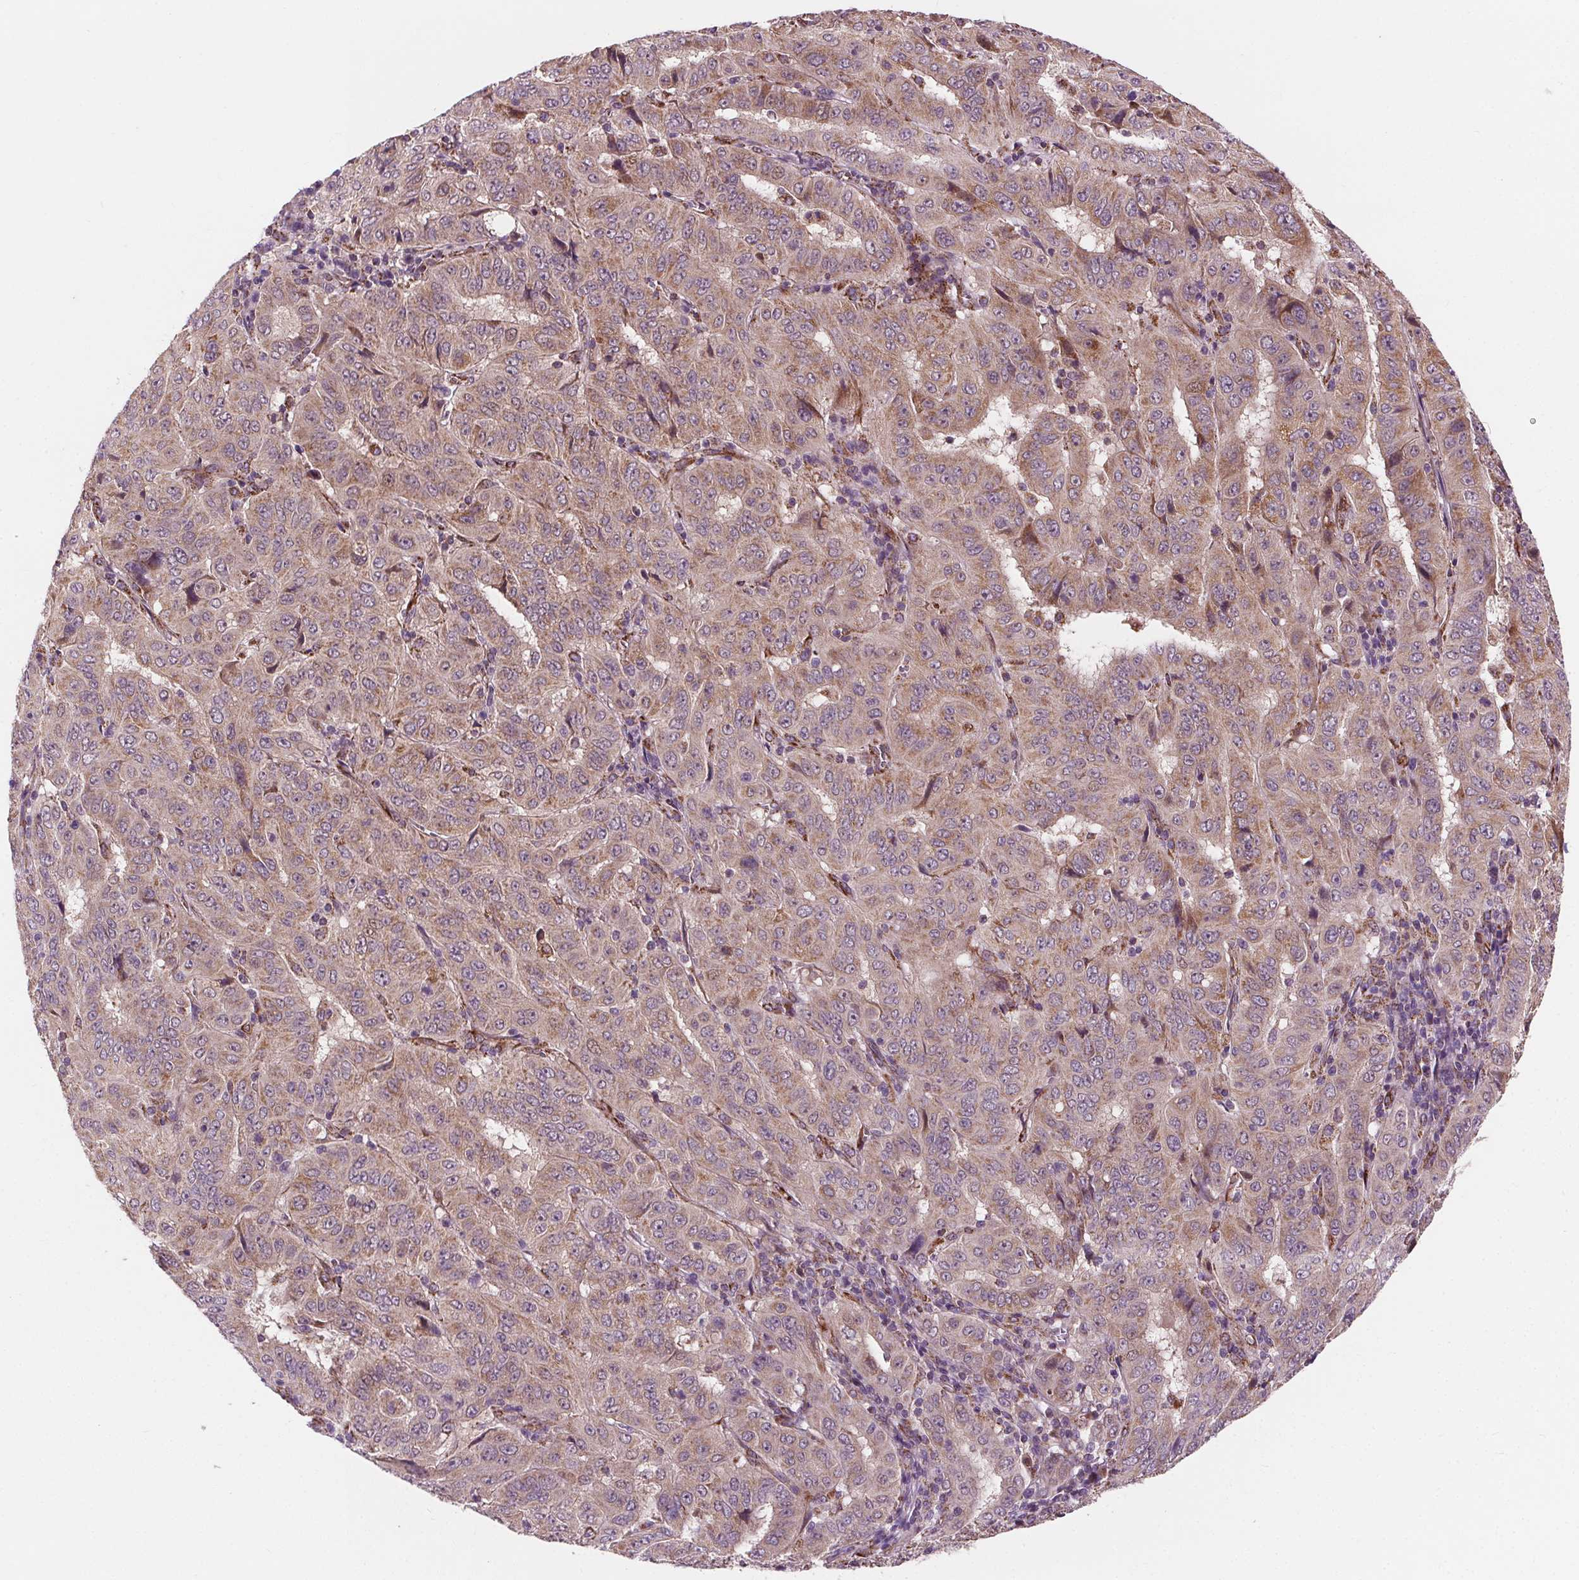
{"staining": {"intensity": "weak", "quantity": "<25%", "location": "cytoplasmic/membranous"}, "tissue": "pancreatic cancer", "cell_type": "Tumor cells", "image_type": "cancer", "snomed": [{"axis": "morphology", "description": "Adenocarcinoma, NOS"}, {"axis": "topography", "description": "Pancreas"}], "caption": "DAB immunohistochemical staining of pancreatic cancer (adenocarcinoma) displays no significant staining in tumor cells.", "gene": "GOLT1B", "patient": {"sex": "male", "age": 63}}